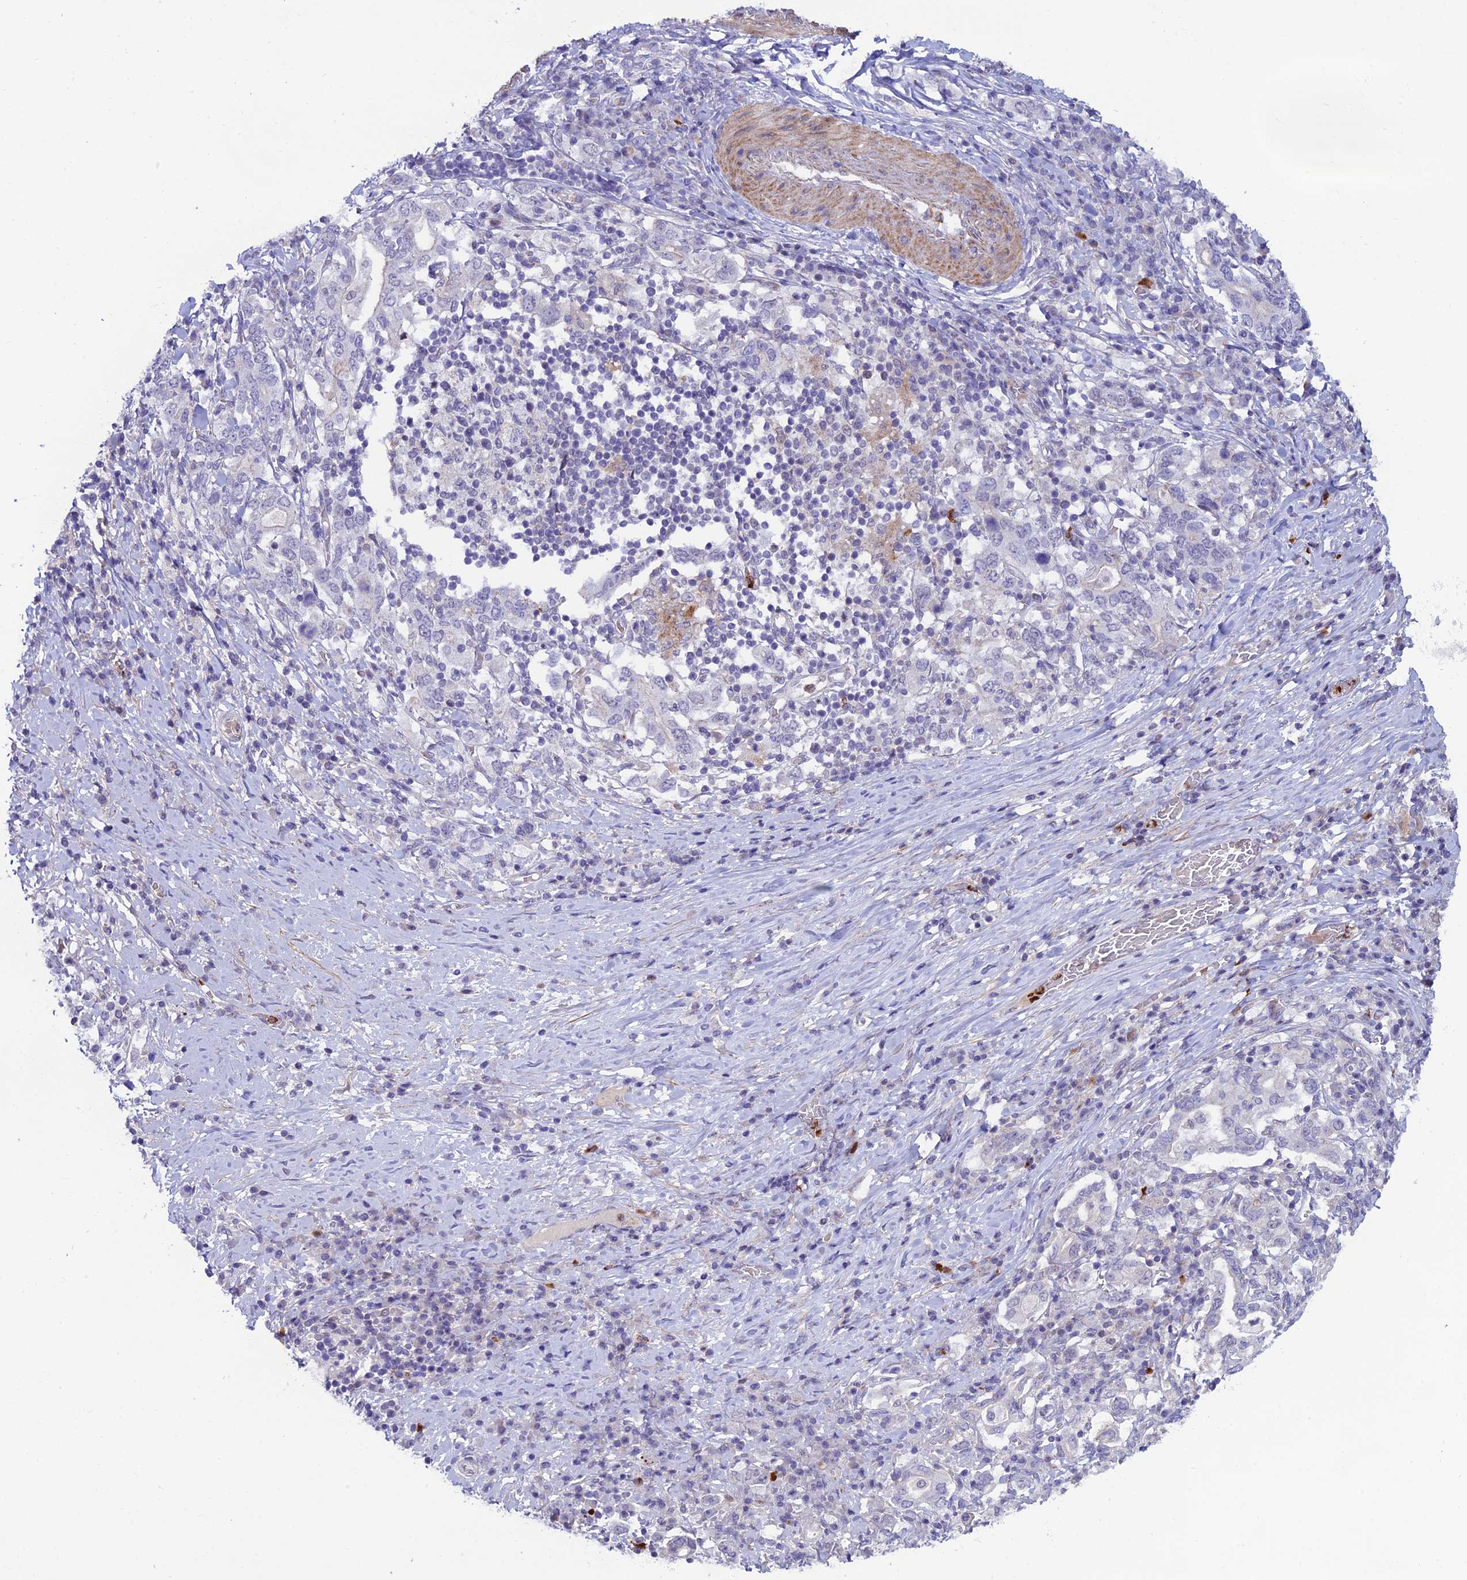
{"staining": {"intensity": "negative", "quantity": "none", "location": "none"}, "tissue": "stomach cancer", "cell_type": "Tumor cells", "image_type": "cancer", "snomed": [{"axis": "morphology", "description": "Adenocarcinoma, NOS"}, {"axis": "topography", "description": "Stomach, upper"}, {"axis": "topography", "description": "Stomach"}], "caption": "The histopathology image exhibits no significant positivity in tumor cells of adenocarcinoma (stomach).", "gene": "COL6A6", "patient": {"sex": "male", "age": 62}}